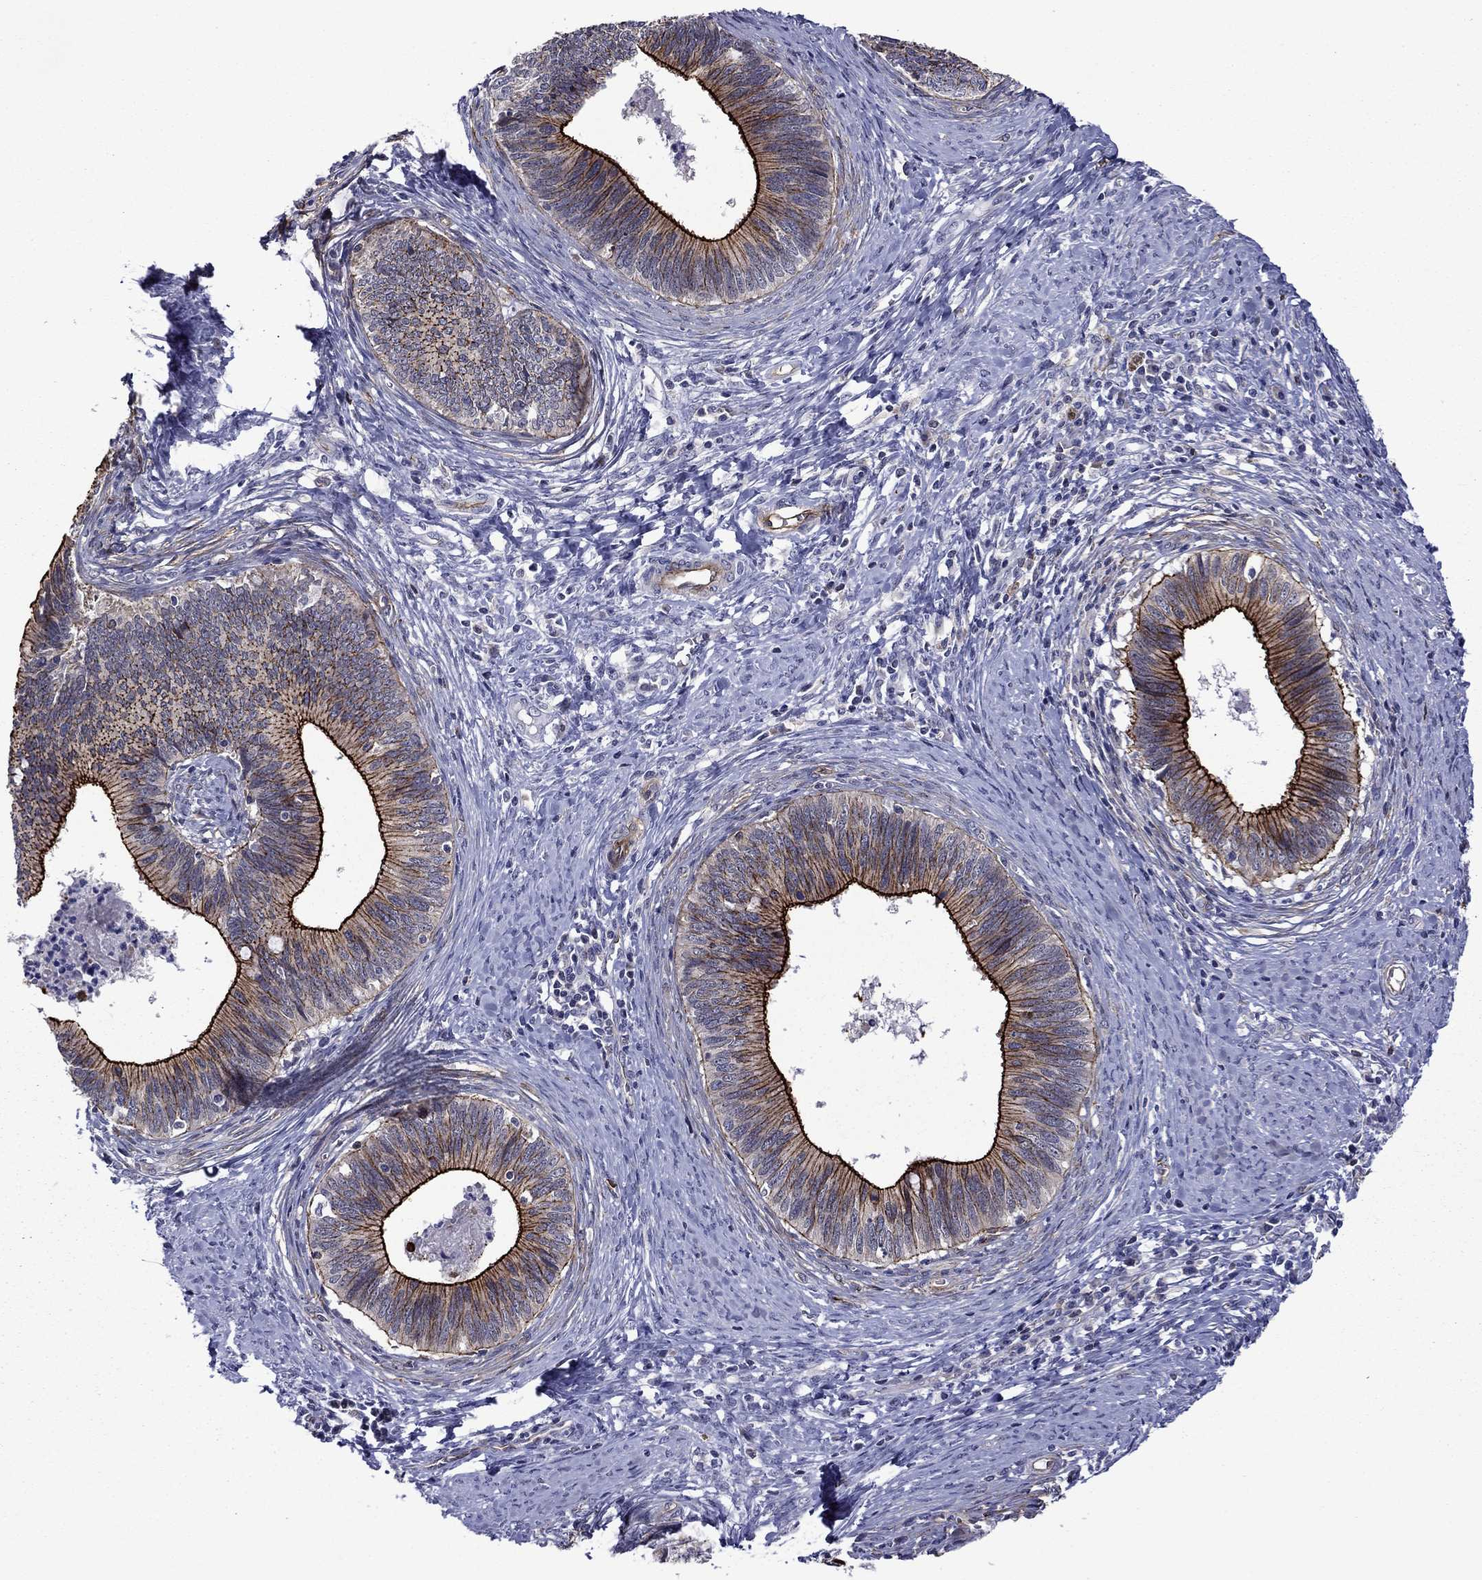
{"staining": {"intensity": "strong", "quantity": ">75%", "location": "cytoplasmic/membranous"}, "tissue": "cervical cancer", "cell_type": "Tumor cells", "image_type": "cancer", "snomed": [{"axis": "morphology", "description": "Adenocarcinoma, NOS"}, {"axis": "topography", "description": "Cervix"}], "caption": "Immunohistochemistry staining of cervical cancer (adenocarcinoma), which demonstrates high levels of strong cytoplasmic/membranous positivity in about >75% of tumor cells indicating strong cytoplasmic/membranous protein staining. The staining was performed using DAB (brown) for protein detection and nuclei were counterstained in hematoxylin (blue).", "gene": "LMO7", "patient": {"sex": "female", "age": 42}}